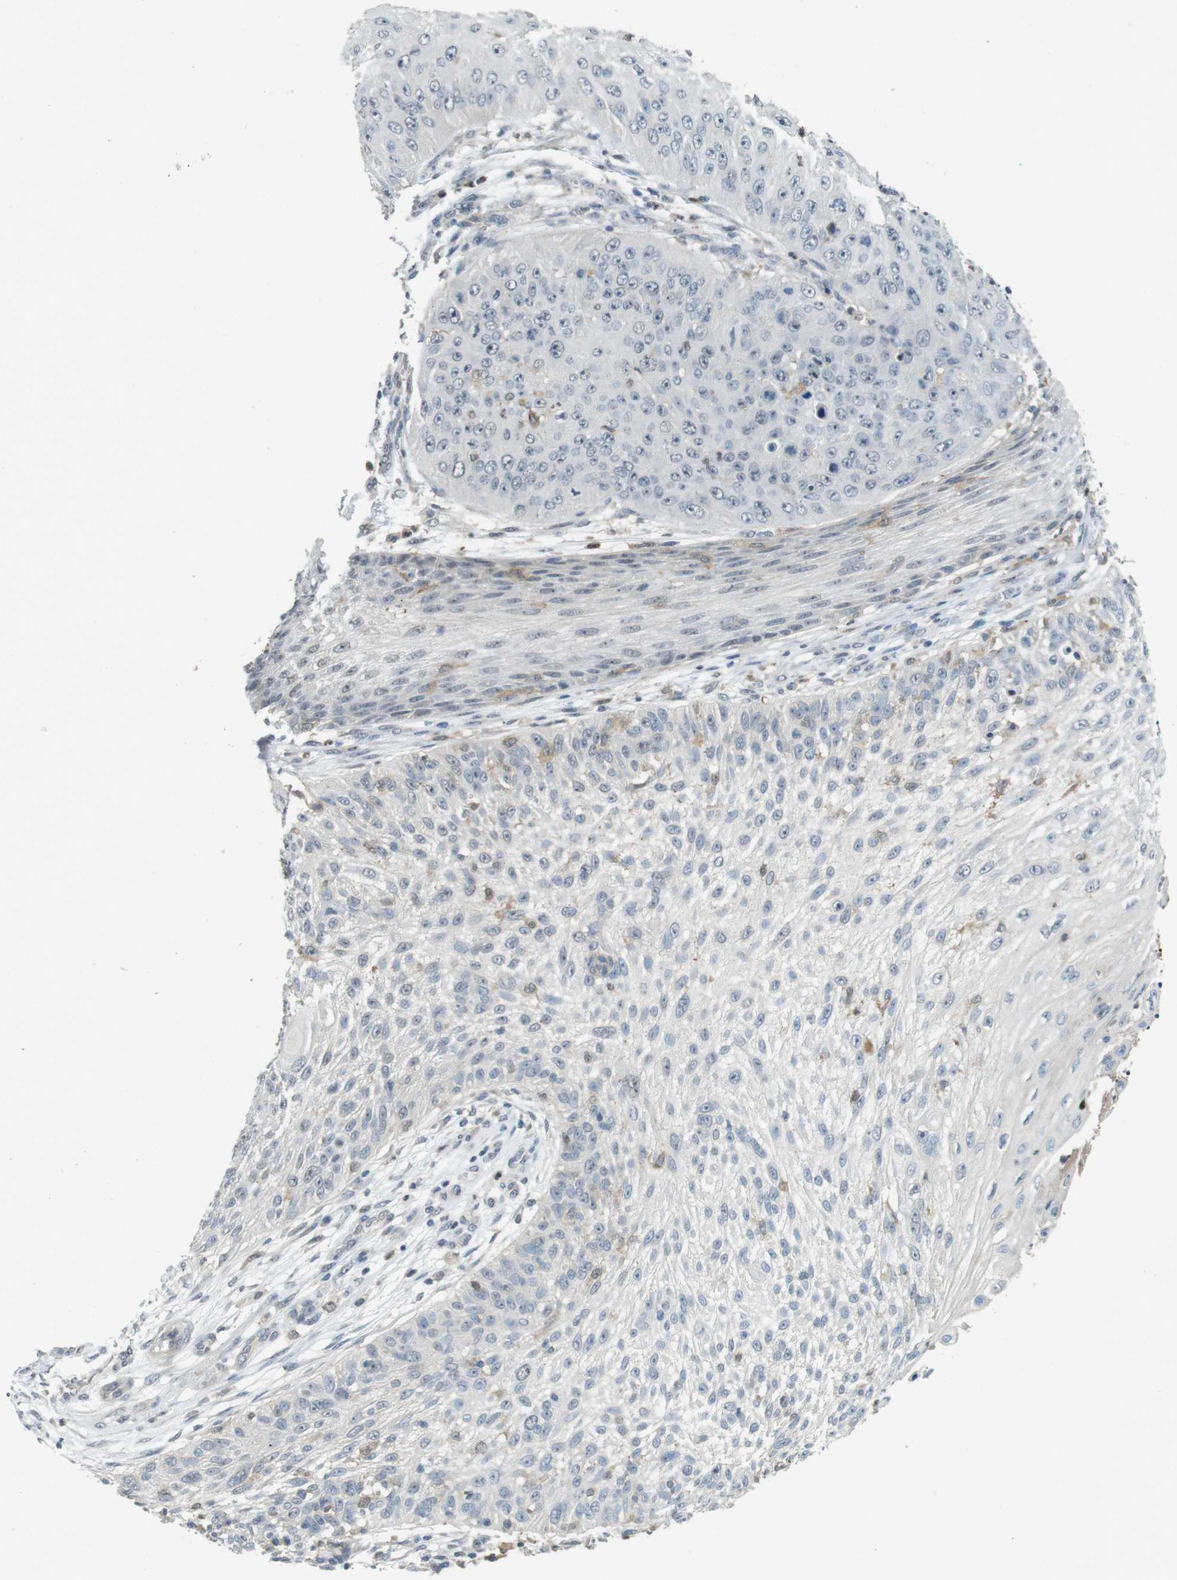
{"staining": {"intensity": "negative", "quantity": "none", "location": "none"}, "tissue": "skin cancer", "cell_type": "Tumor cells", "image_type": "cancer", "snomed": [{"axis": "morphology", "description": "Squamous cell carcinoma, NOS"}, {"axis": "topography", "description": "Skin"}], "caption": "Skin squamous cell carcinoma was stained to show a protein in brown. There is no significant expression in tumor cells.", "gene": "CDK14", "patient": {"sex": "female", "age": 80}}